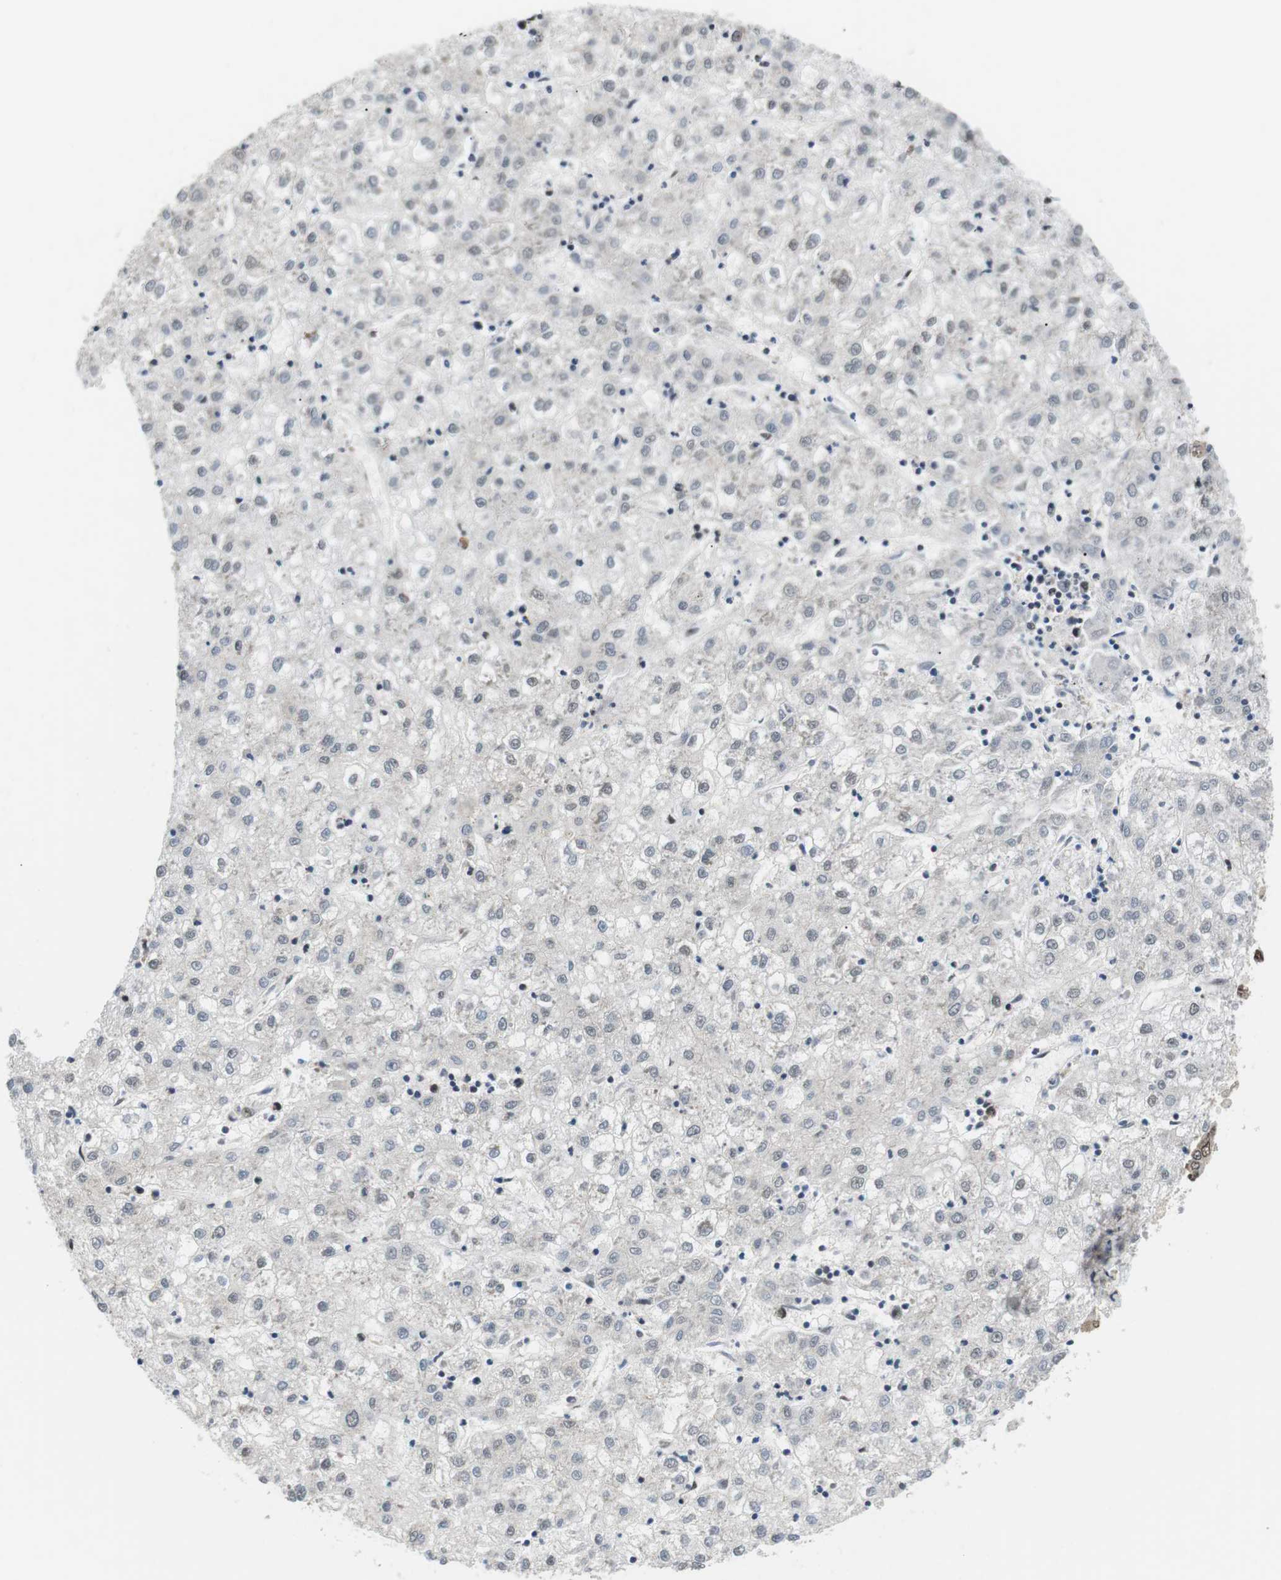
{"staining": {"intensity": "weak", "quantity": "<25%", "location": "nuclear"}, "tissue": "liver cancer", "cell_type": "Tumor cells", "image_type": "cancer", "snomed": [{"axis": "morphology", "description": "Carcinoma, Hepatocellular, NOS"}, {"axis": "topography", "description": "Liver"}], "caption": "Tumor cells show no significant staining in liver cancer (hepatocellular carcinoma). (Immunohistochemistry, brightfield microscopy, high magnification).", "gene": "CSNK2B", "patient": {"sex": "male", "age": 72}}